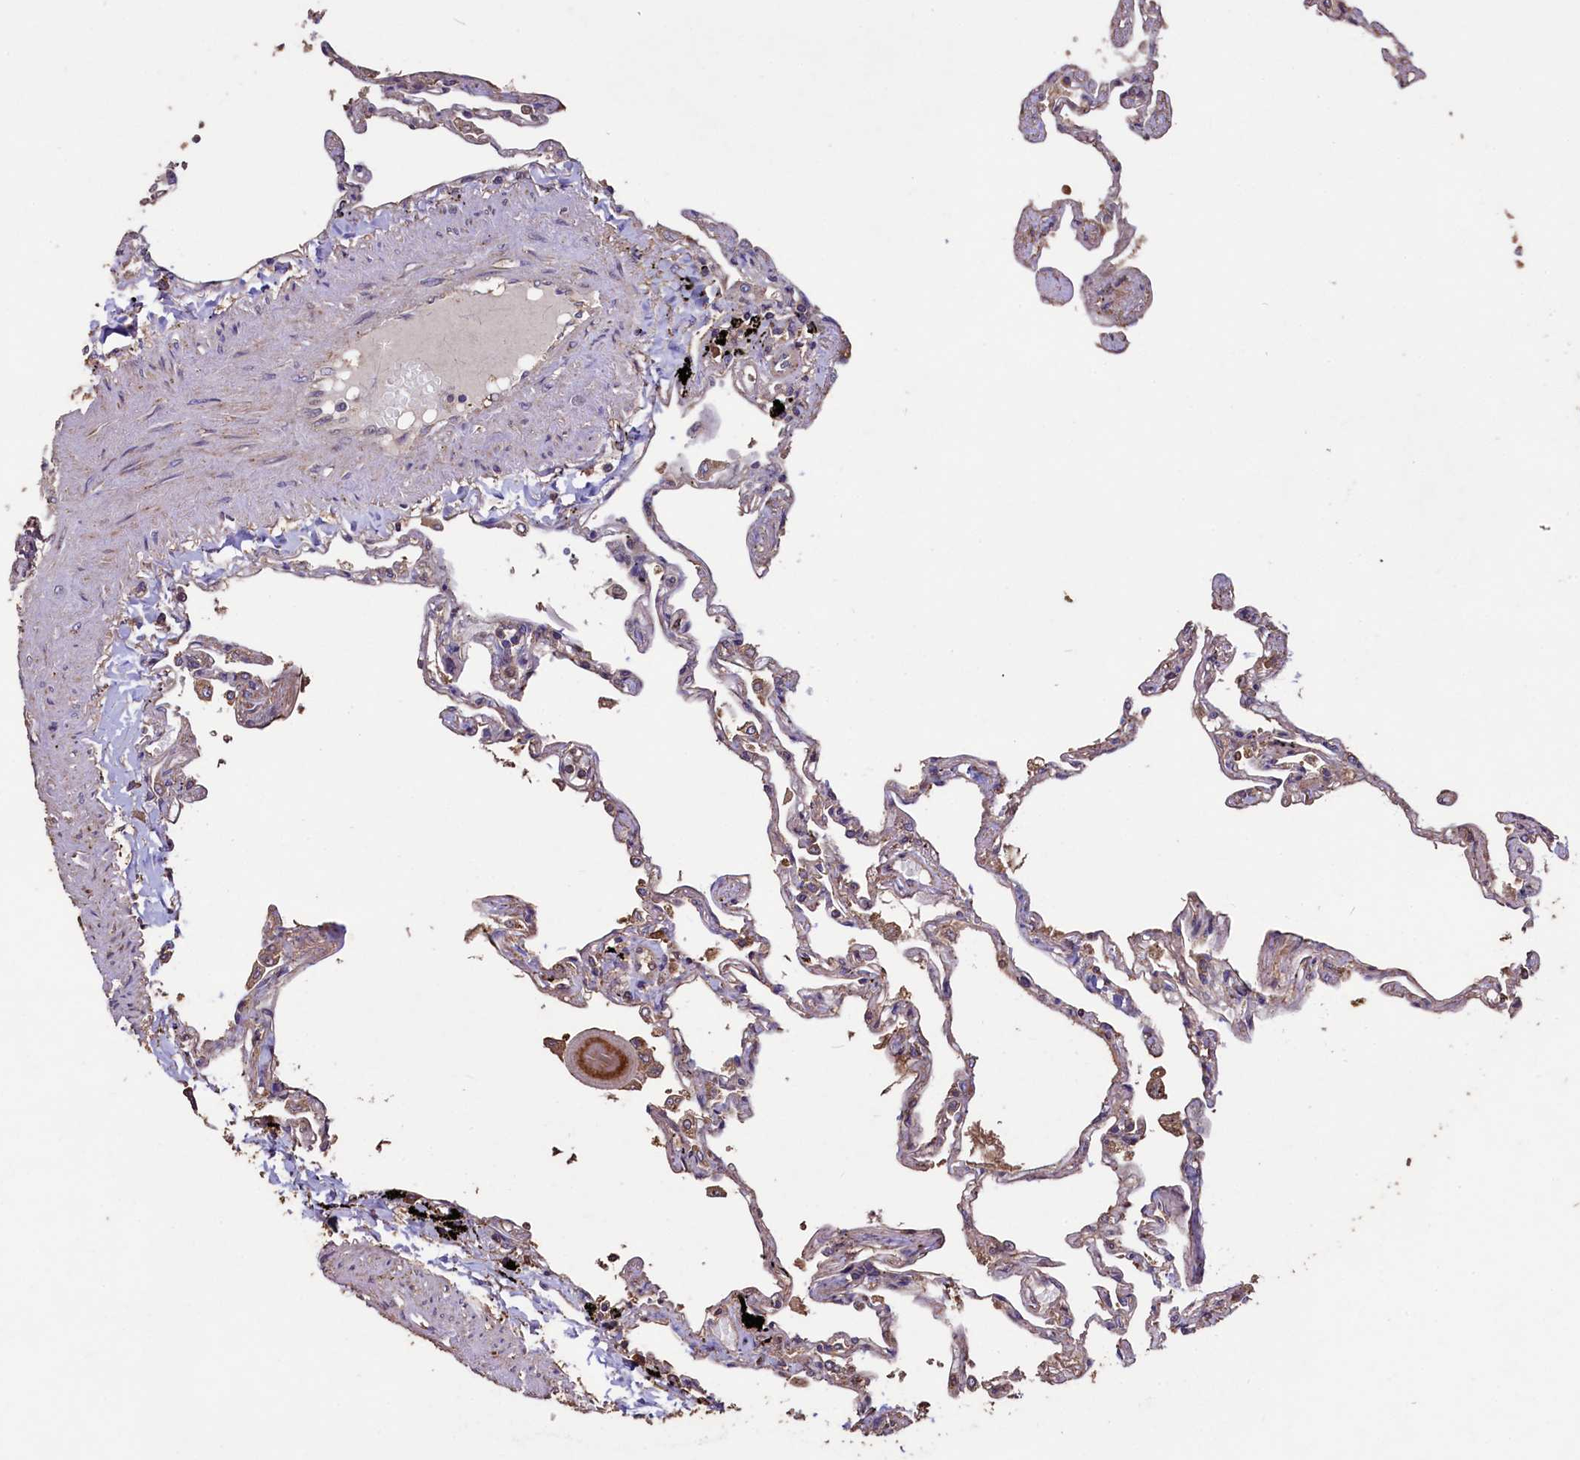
{"staining": {"intensity": "moderate", "quantity": "<25%", "location": "cytoplasmic/membranous"}, "tissue": "lung", "cell_type": "Alveolar cells", "image_type": "normal", "snomed": [{"axis": "morphology", "description": "Normal tissue, NOS"}, {"axis": "topography", "description": "Lung"}], "caption": "A brown stain labels moderate cytoplasmic/membranous staining of a protein in alveolar cells of unremarkable human lung. (Stains: DAB in brown, nuclei in blue, Microscopy: brightfield microscopy at high magnification).", "gene": "TMEM98", "patient": {"sex": "female", "age": 67}}